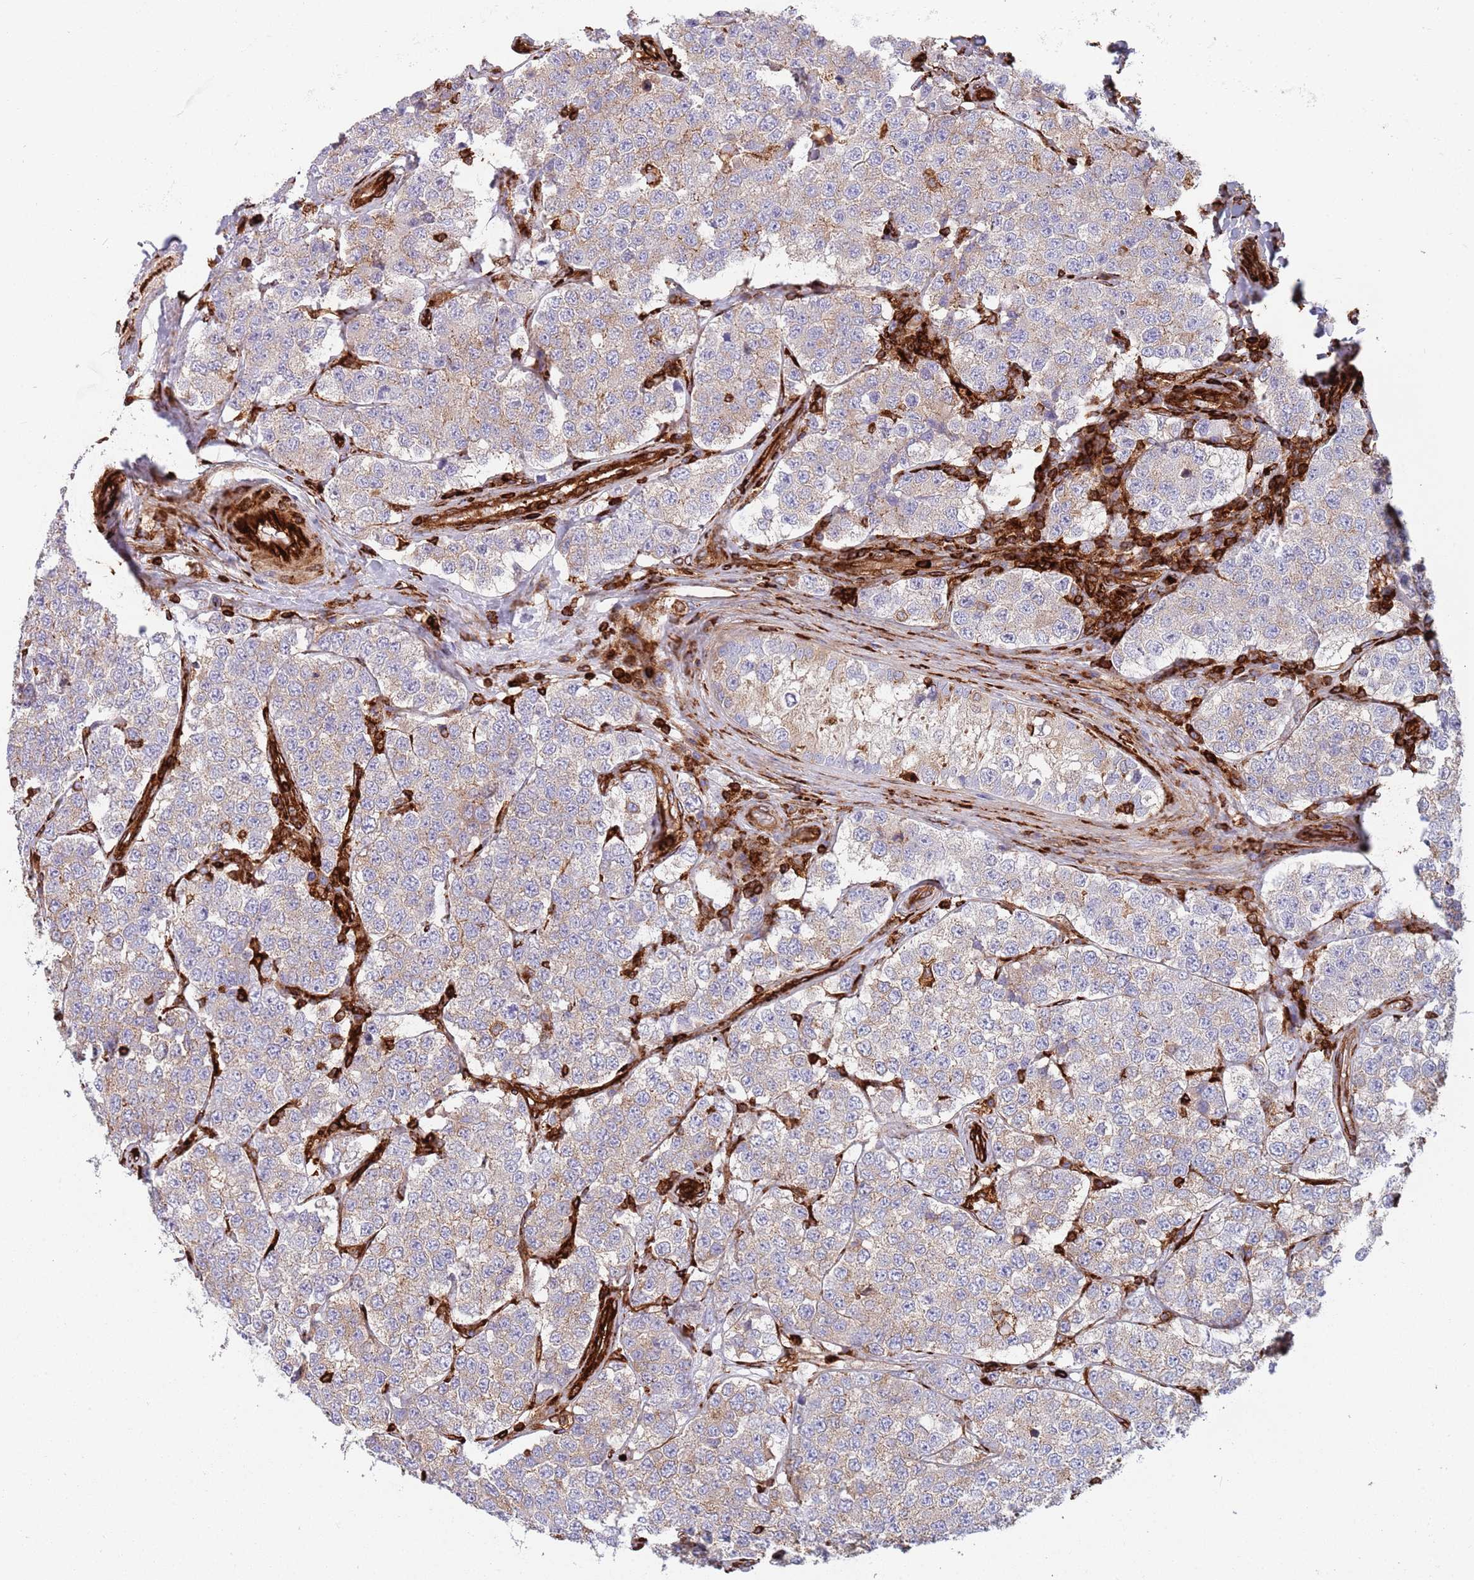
{"staining": {"intensity": "weak", "quantity": "25%-75%", "location": "cytoplasmic/membranous"}, "tissue": "testis cancer", "cell_type": "Tumor cells", "image_type": "cancer", "snomed": [{"axis": "morphology", "description": "Seminoma, NOS"}, {"axis": "topography", "description": "Testis"}], "caption": "A high-resolution photomicrograph shows immunohistochemistry (IHC) staining of testis cancer, which exhibits weak cytoplasmic/membranous staining in approximately 25%-75% of tumor cells.", "gene": "KBTBD7", "patient": {"sex": "male", "age": 34}}